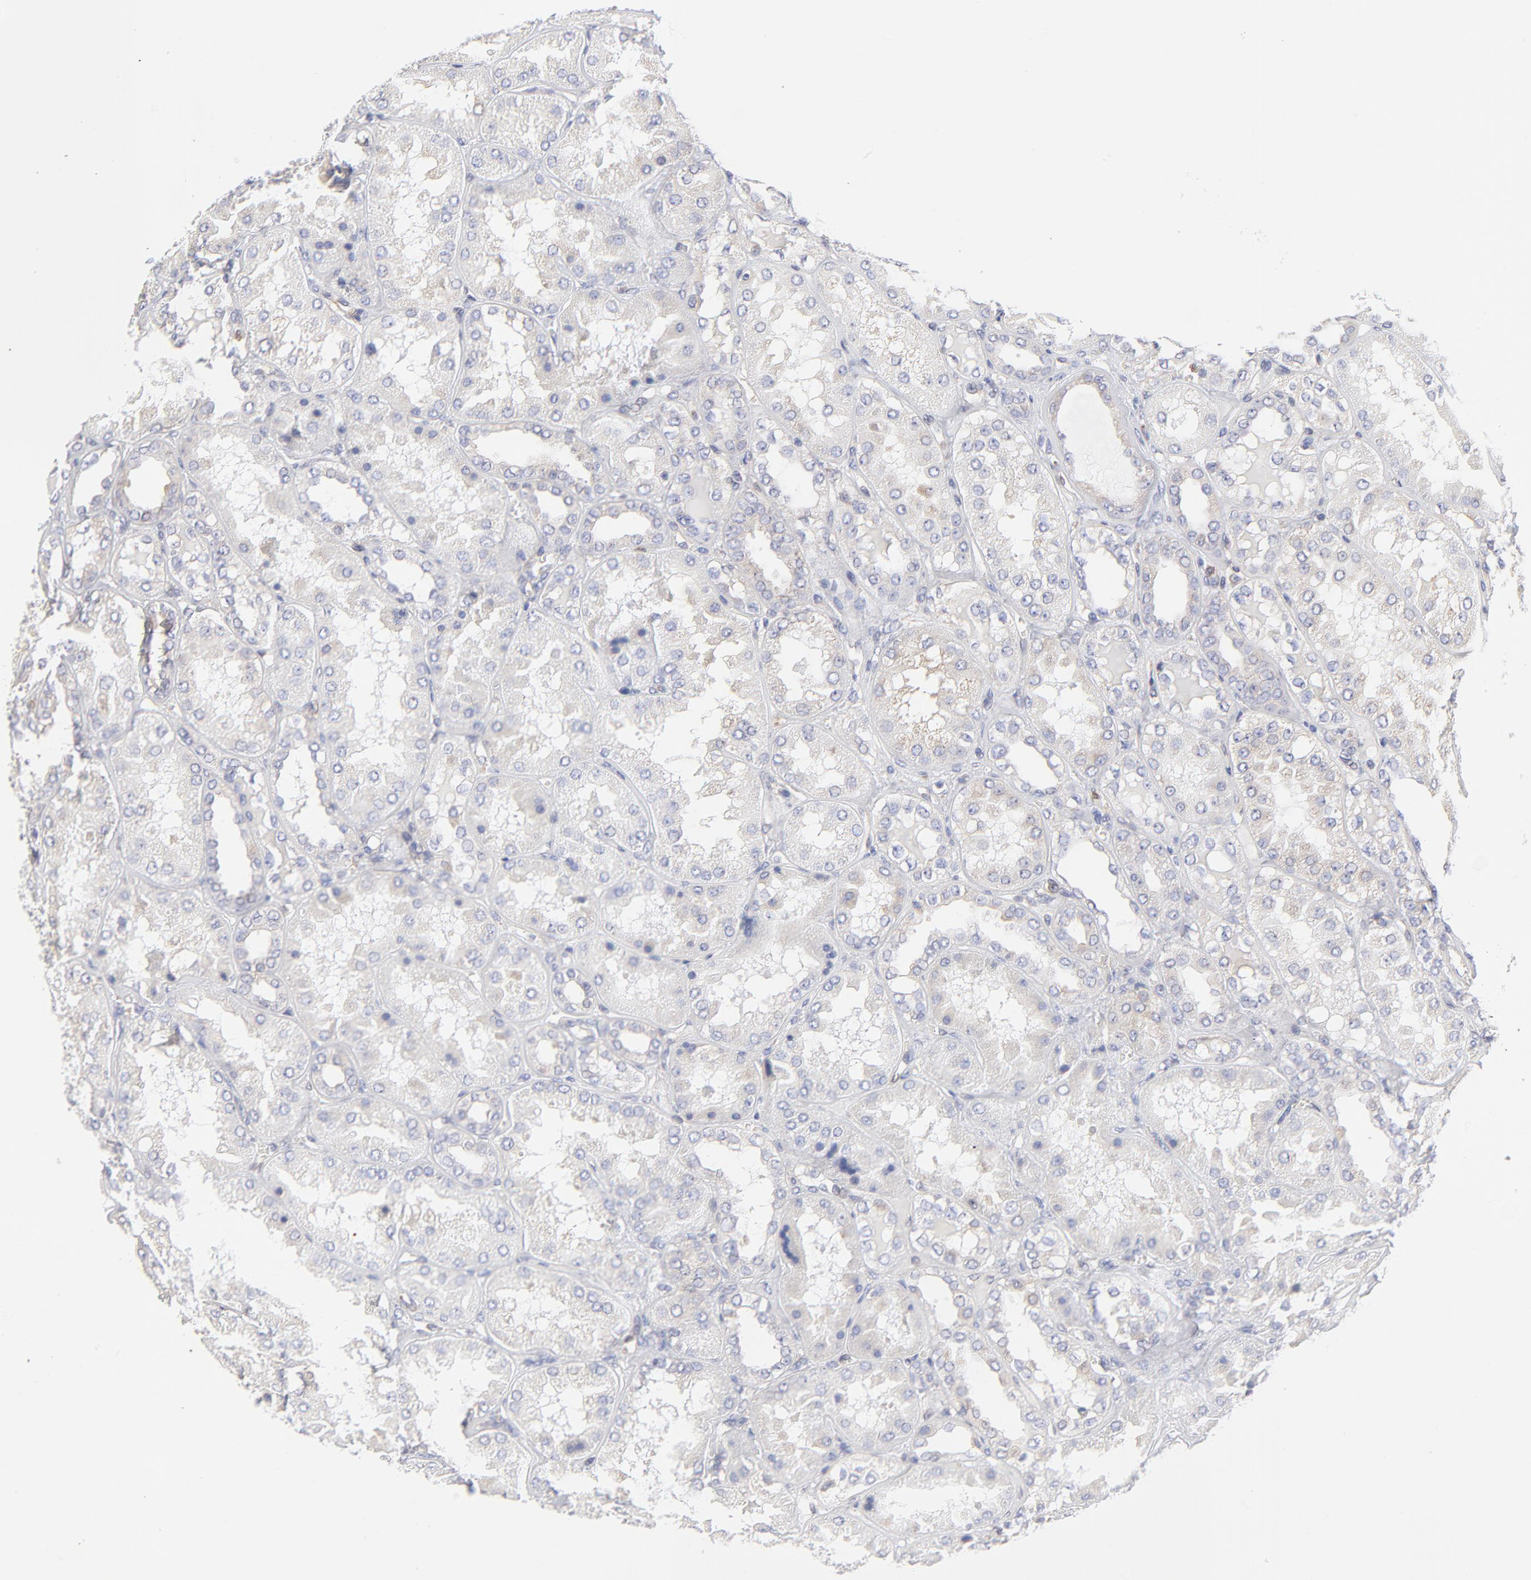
{"staining": {"intensity": "weak", "quantity": "<25%", "location": "cytoplasmic/membranous"}, "tissue": "kidney", "cell_type": "Cells in glomeruli", "image_type": "normal", "snomed": [{"axis": "morphology", "description": "Normal tissue, NOS"}, {"axis": "topography", "description": "Kidney"}], "caption": "There is no significant positivity in cells in glomeruli of kidney. (Stains: DAB (3,3'-diaminobenzidine) immunohistochemistry with hematoxylin counter stain, Microscopy: brightfield microscopy at high magnification).", "gene": "MOSPD2", "patient": {"sex": "female", "age": 56}}